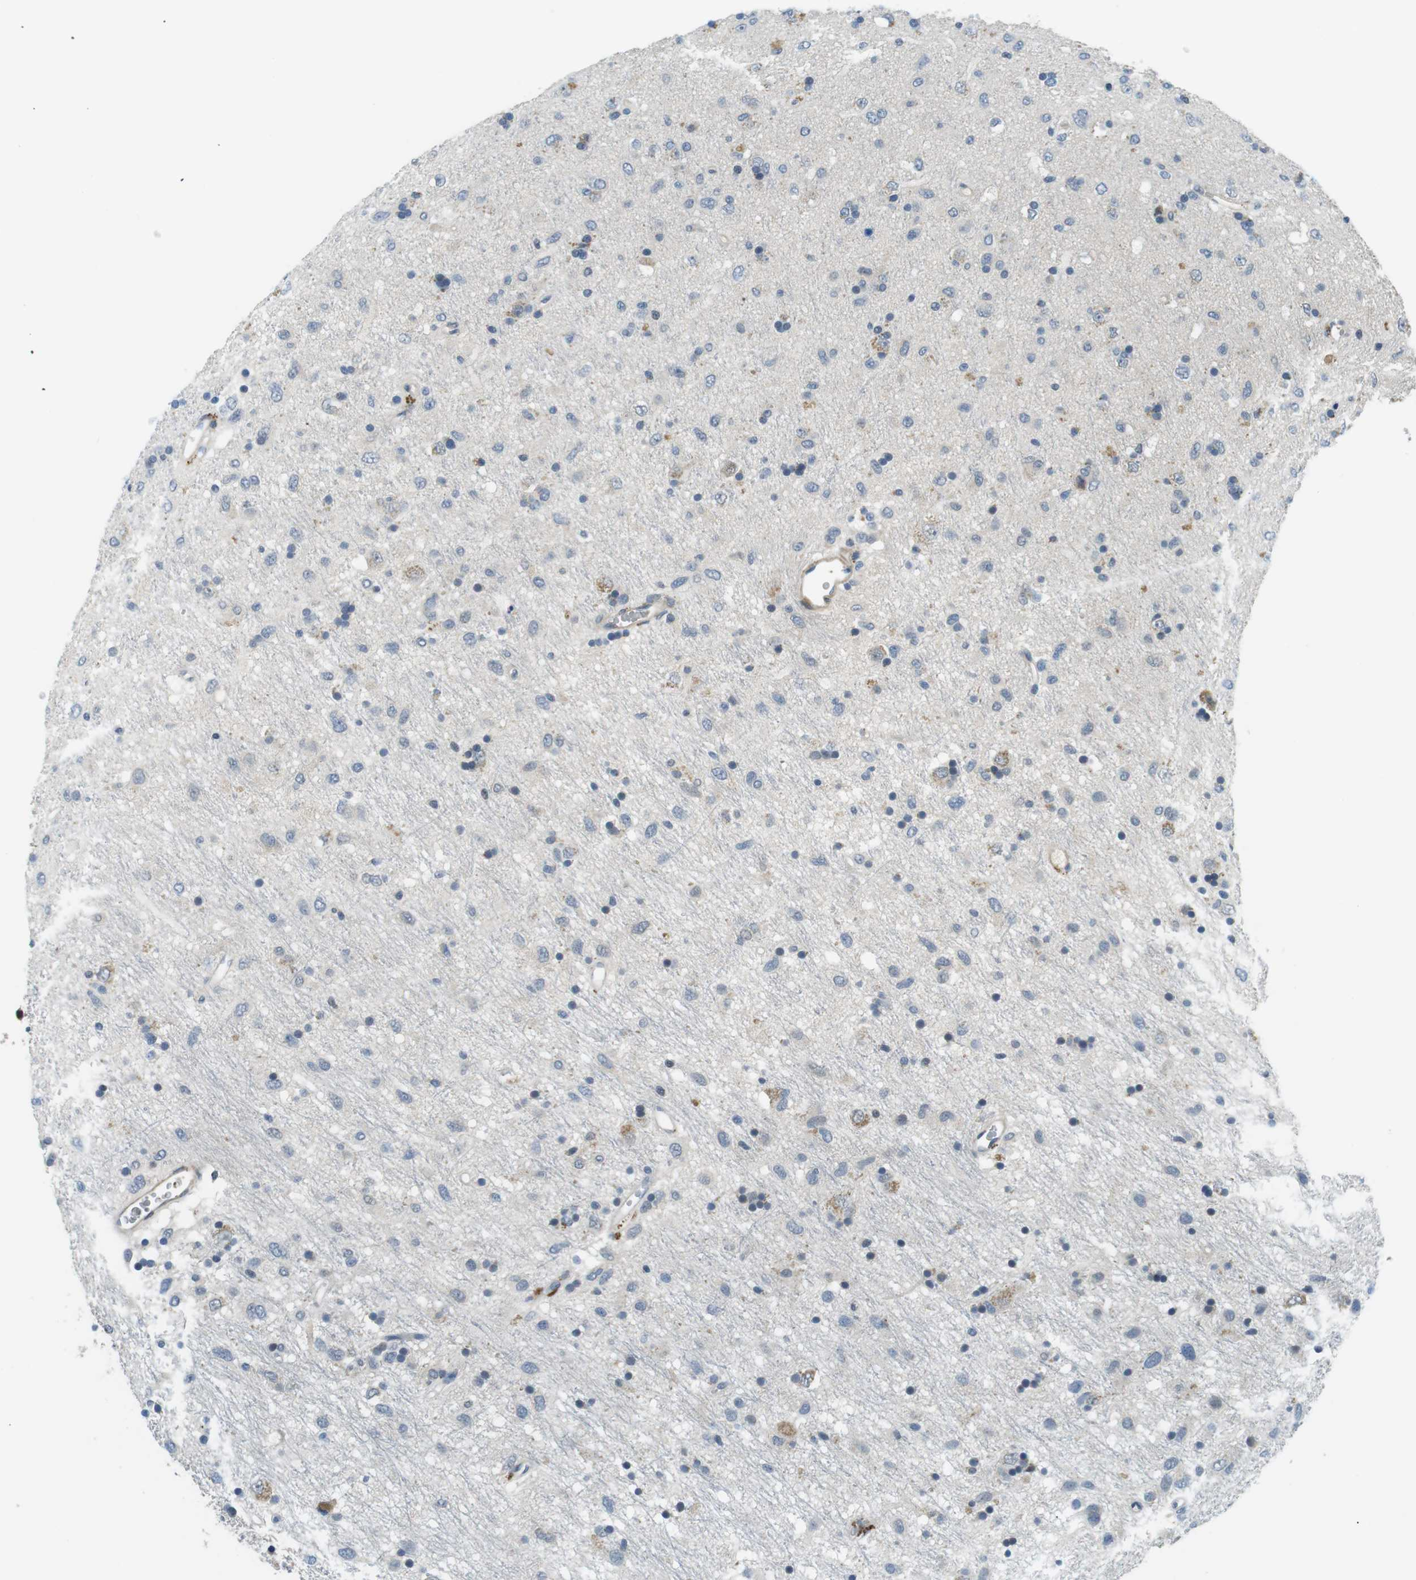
{"staining": {"intensity": "negative", "quantity": "none", "location": "none"}, "tissue": "glioma", "cell_type": "Tumor cells", "image_type": "cancer", "snomed": [{"axis": "morphology", "description": "Glioma, malignant, Low grade"}, {"axis": "topography", "description": "Brain"}], "caption": "Immunohistochemistry micrograph of malignant low-grade glioma stained for a protein (brown), which reveals no staining in tumor cells.", "gene": "WSCD1", "patient": {"sex": "male", "age": 77}}